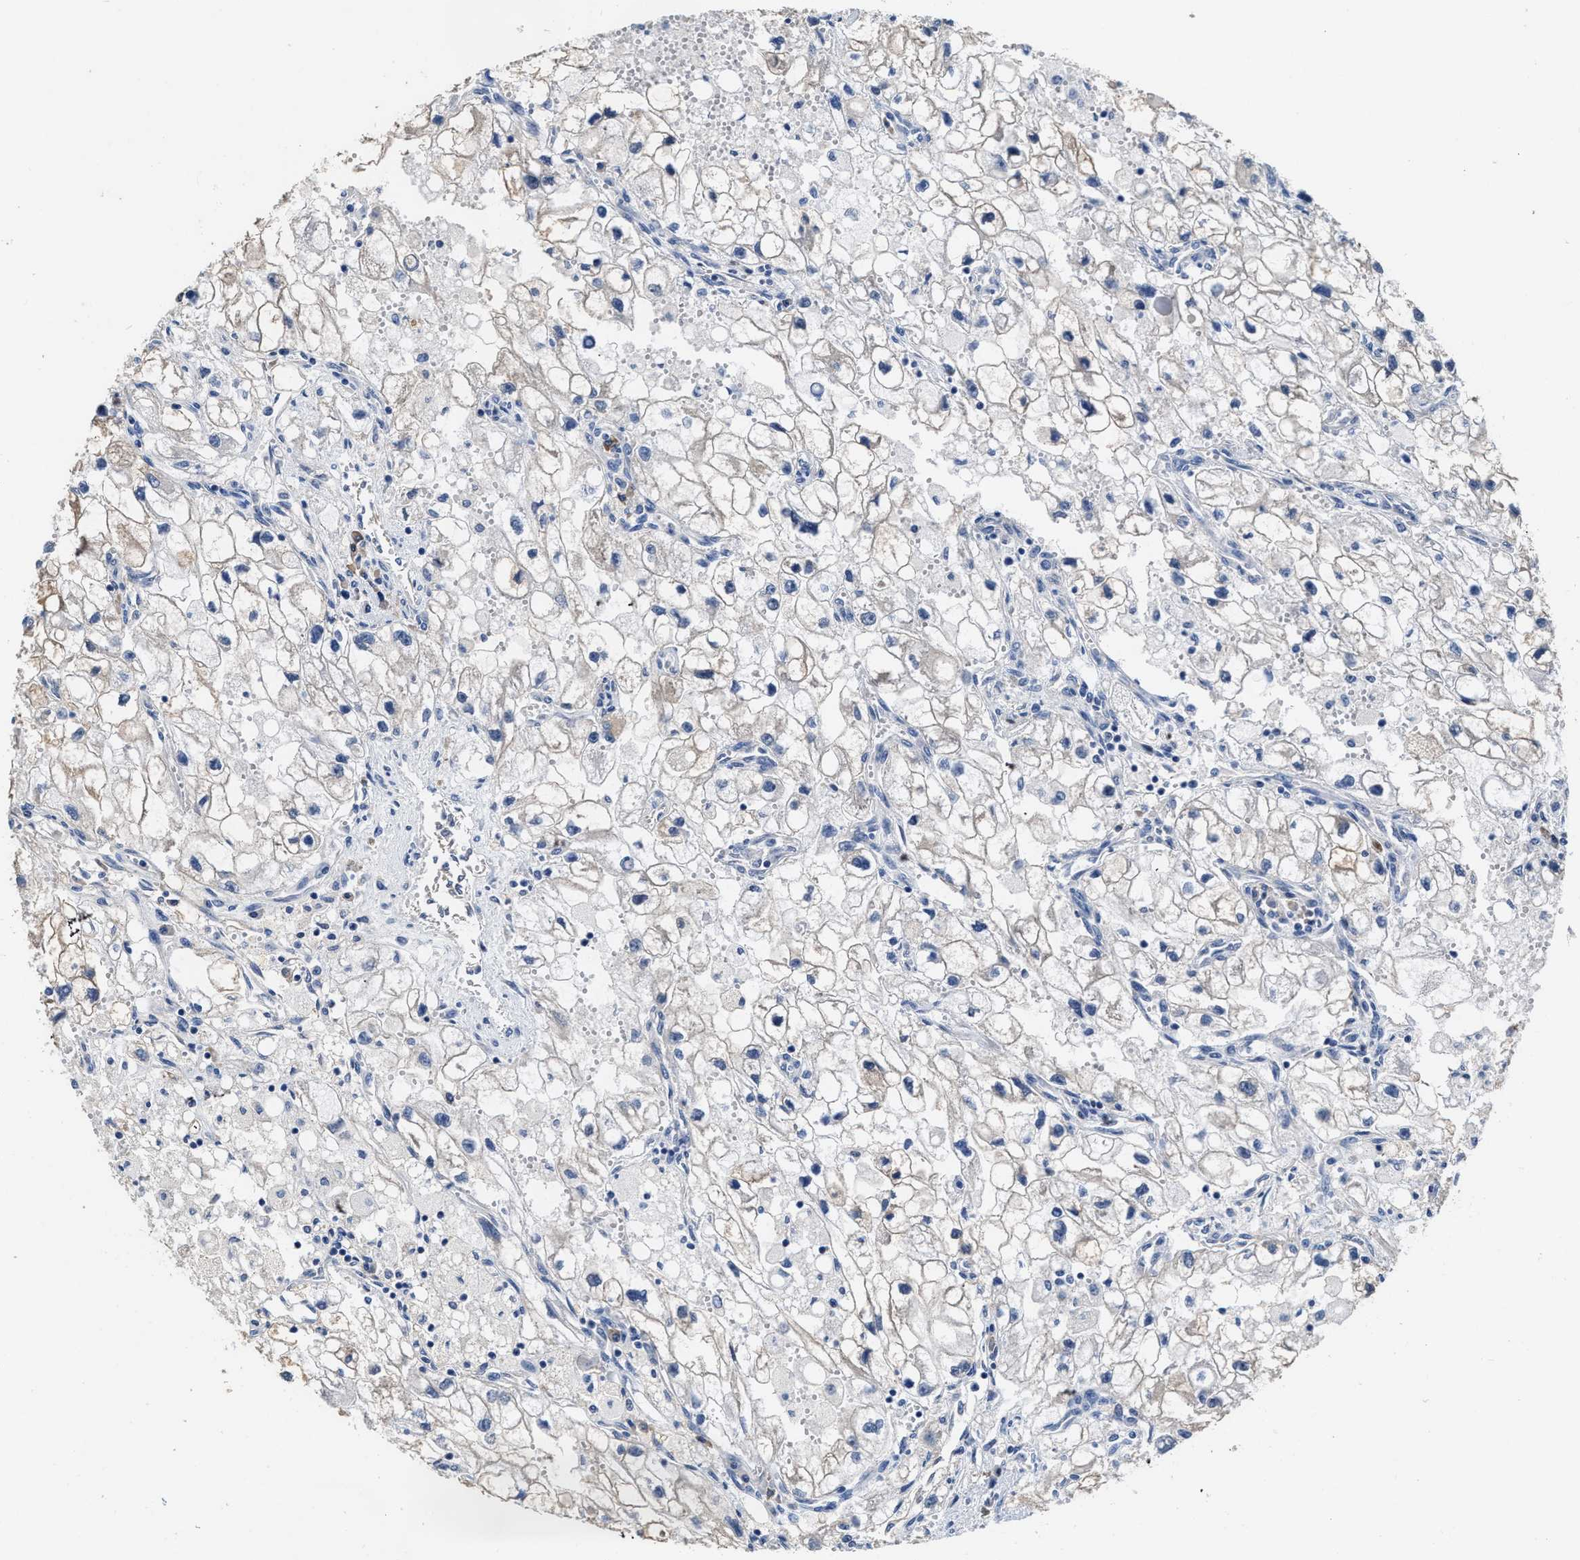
{"staining": {"intensity": "negative", "quantity": "none", "location": "none"}, "tissue": "renal cancer", "cell_type": "Tumor cells", "image_type": "cancer", "snomed": [{"axis": "morphology", "description": "Adenocarcinoma, NOS"}, {"axis": "topography", "description": "Kidney"}], "caption": "High magnification brightfield microscopy of adenocarcinoma (renal) stained with DAB (3,3'-diaminobenzidine) (brown) and counterstained with hematoxylin (blue): tumor cells show no significant expression.", "gene": "C22orf42", "patient": {"sex": "female", "age": 70}}